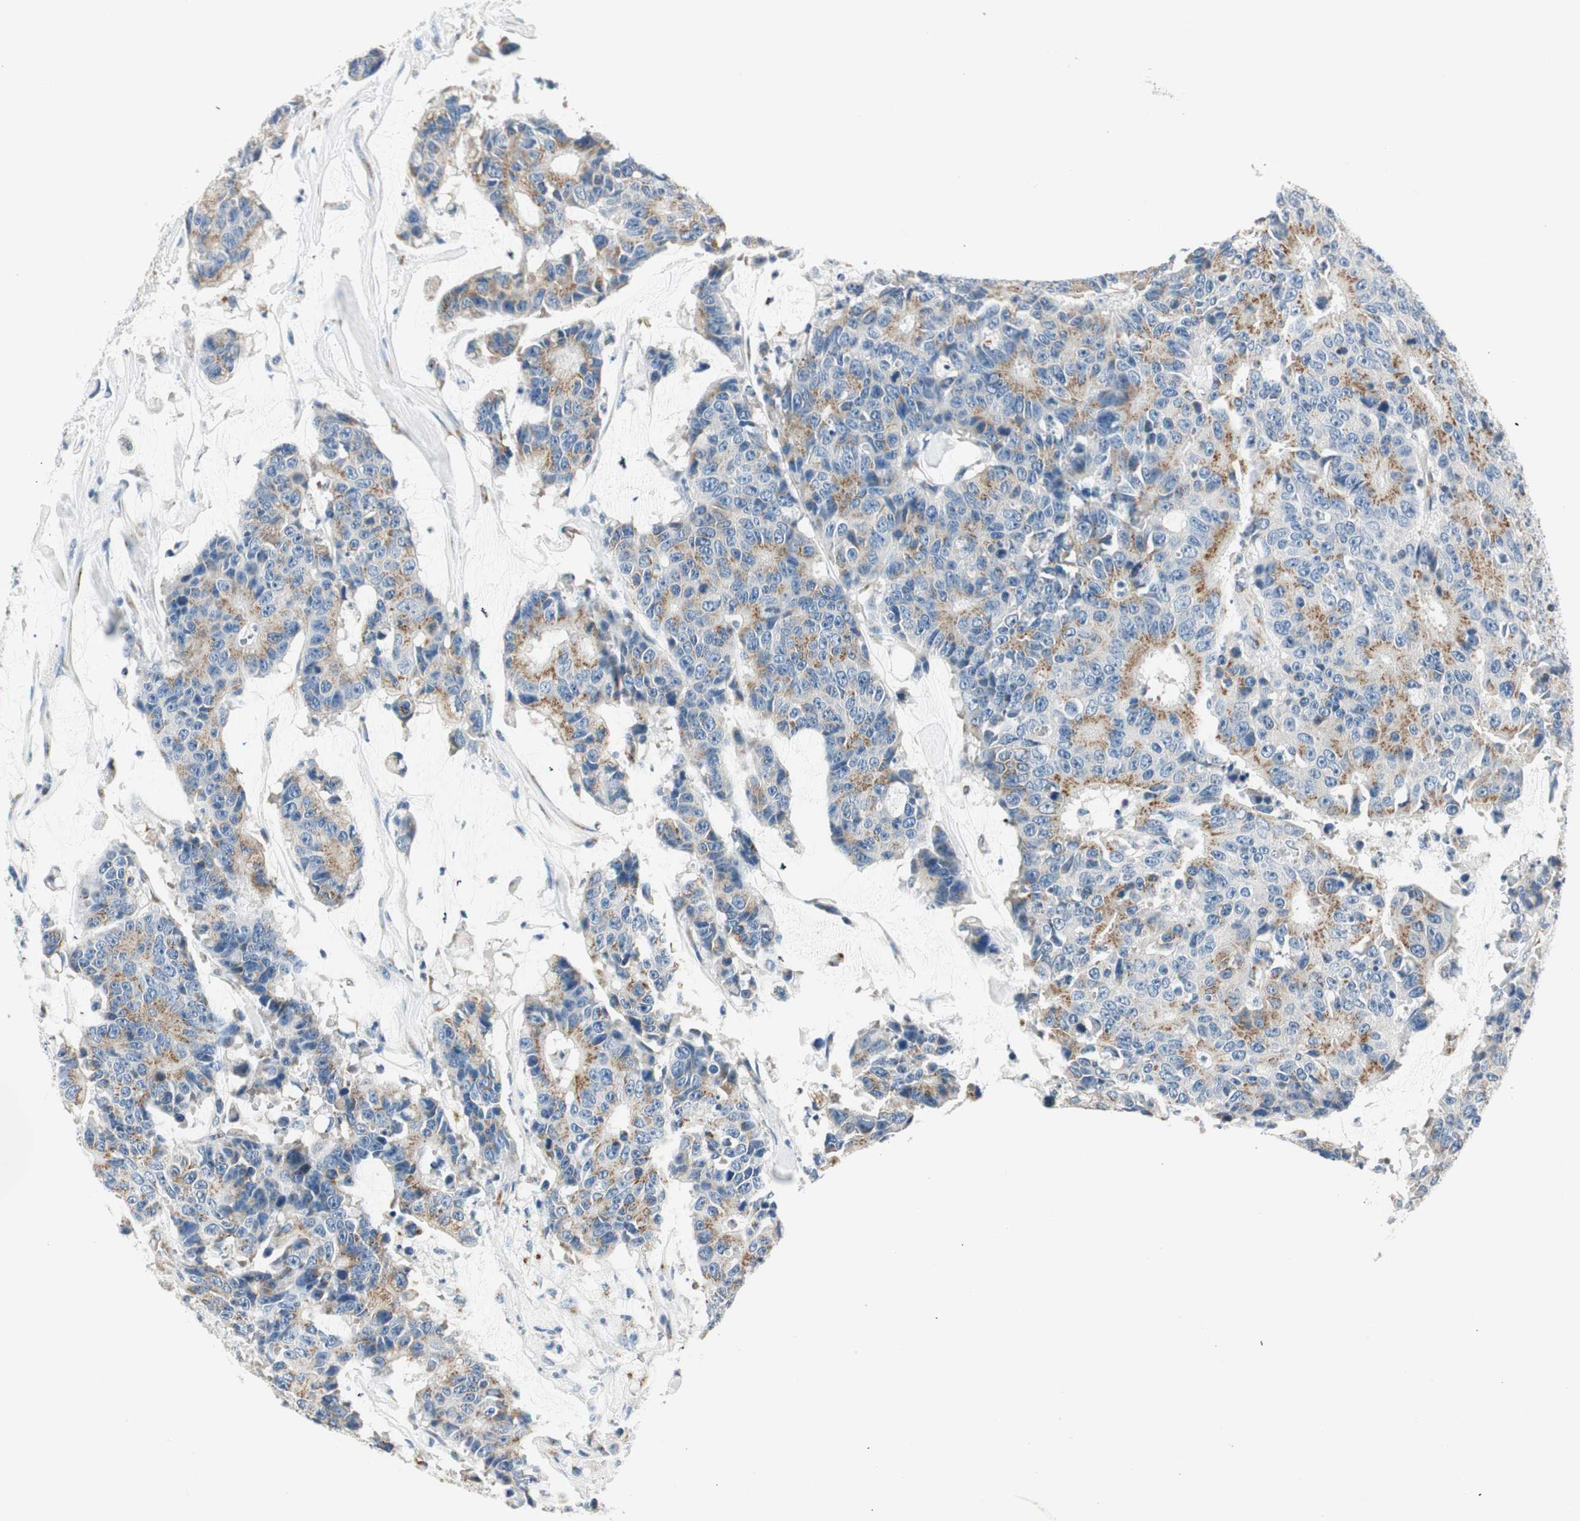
{"staining": {"intensity": "moderate", "quantity": ">75%", "location": "cytoplasmic/membranous"}, "tissue": "colorectal cancer", "cell_type": "Tumor cells", "image_type": "cancer", "snomed": [{"axis": "morphology", "description": "Adenocarcinoma, NOS"}, {"axis": "topography", "description": "Colon"}], "caption": "Human adenocarcinoma (colorectal) stained with a protein marker exhibits moderate staining in tumor cells.", "gene": "TMF1", "patient": {"sex": "female", "age": 86}}